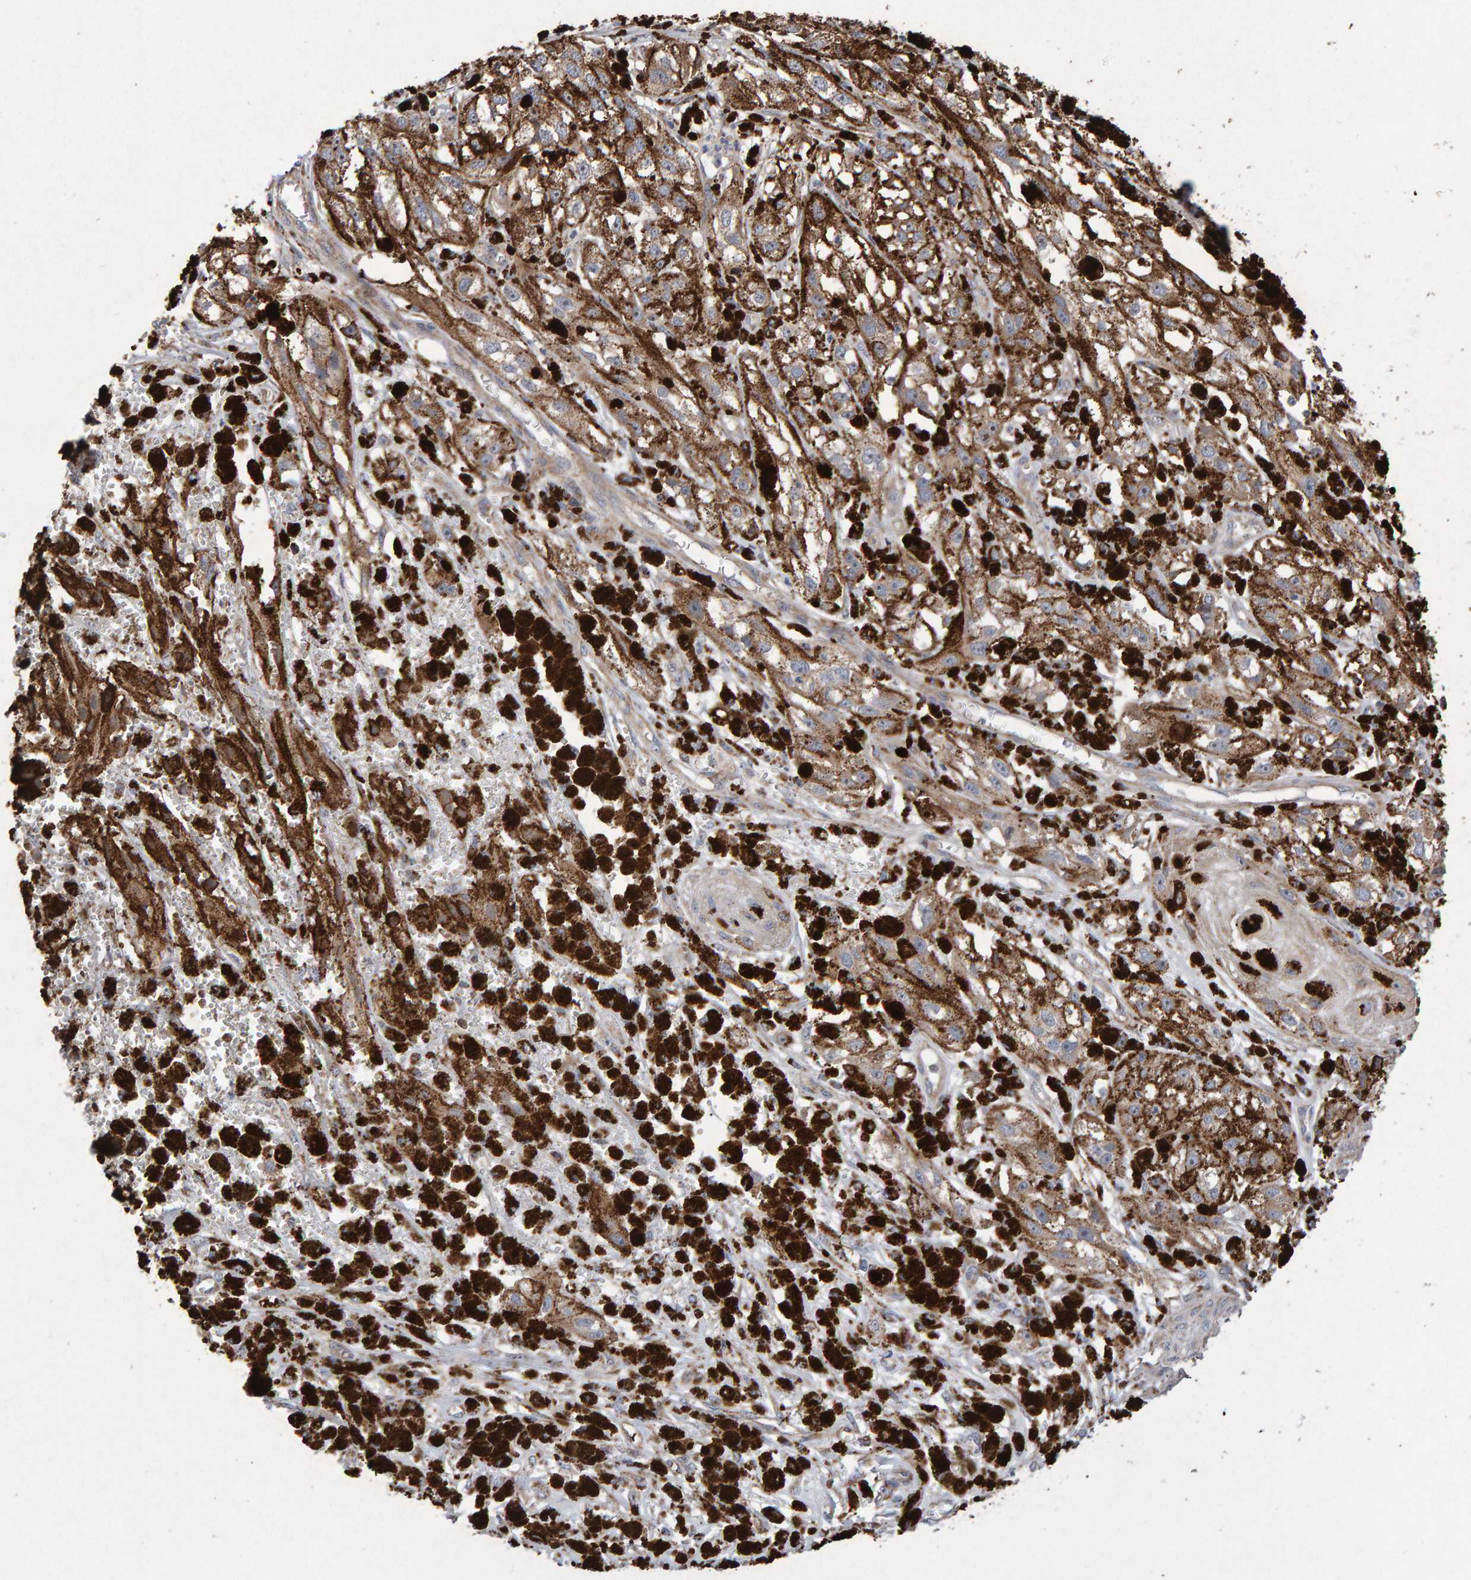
{"staining": {"intensity": "moderate", "quantity": ">75%", "location": "cytoplasmic/membranous"}, "tissue": "melanoma", "cell_type": "Tumor cells", "image_type": "cancer", "snomed": [{"axis": "morphology", "description": "Malignant melanoma, NOS"}, {"axis": "topography", "description": "Skin"}], "caption": "Protein staining by immunohistochemistry displays moderate cytoplasmic/membranous positivity in approximately >75% of tumor cells in malignant melanoma.", "gene": "PECR", "patient": {"sex": "male", "age": 88}}